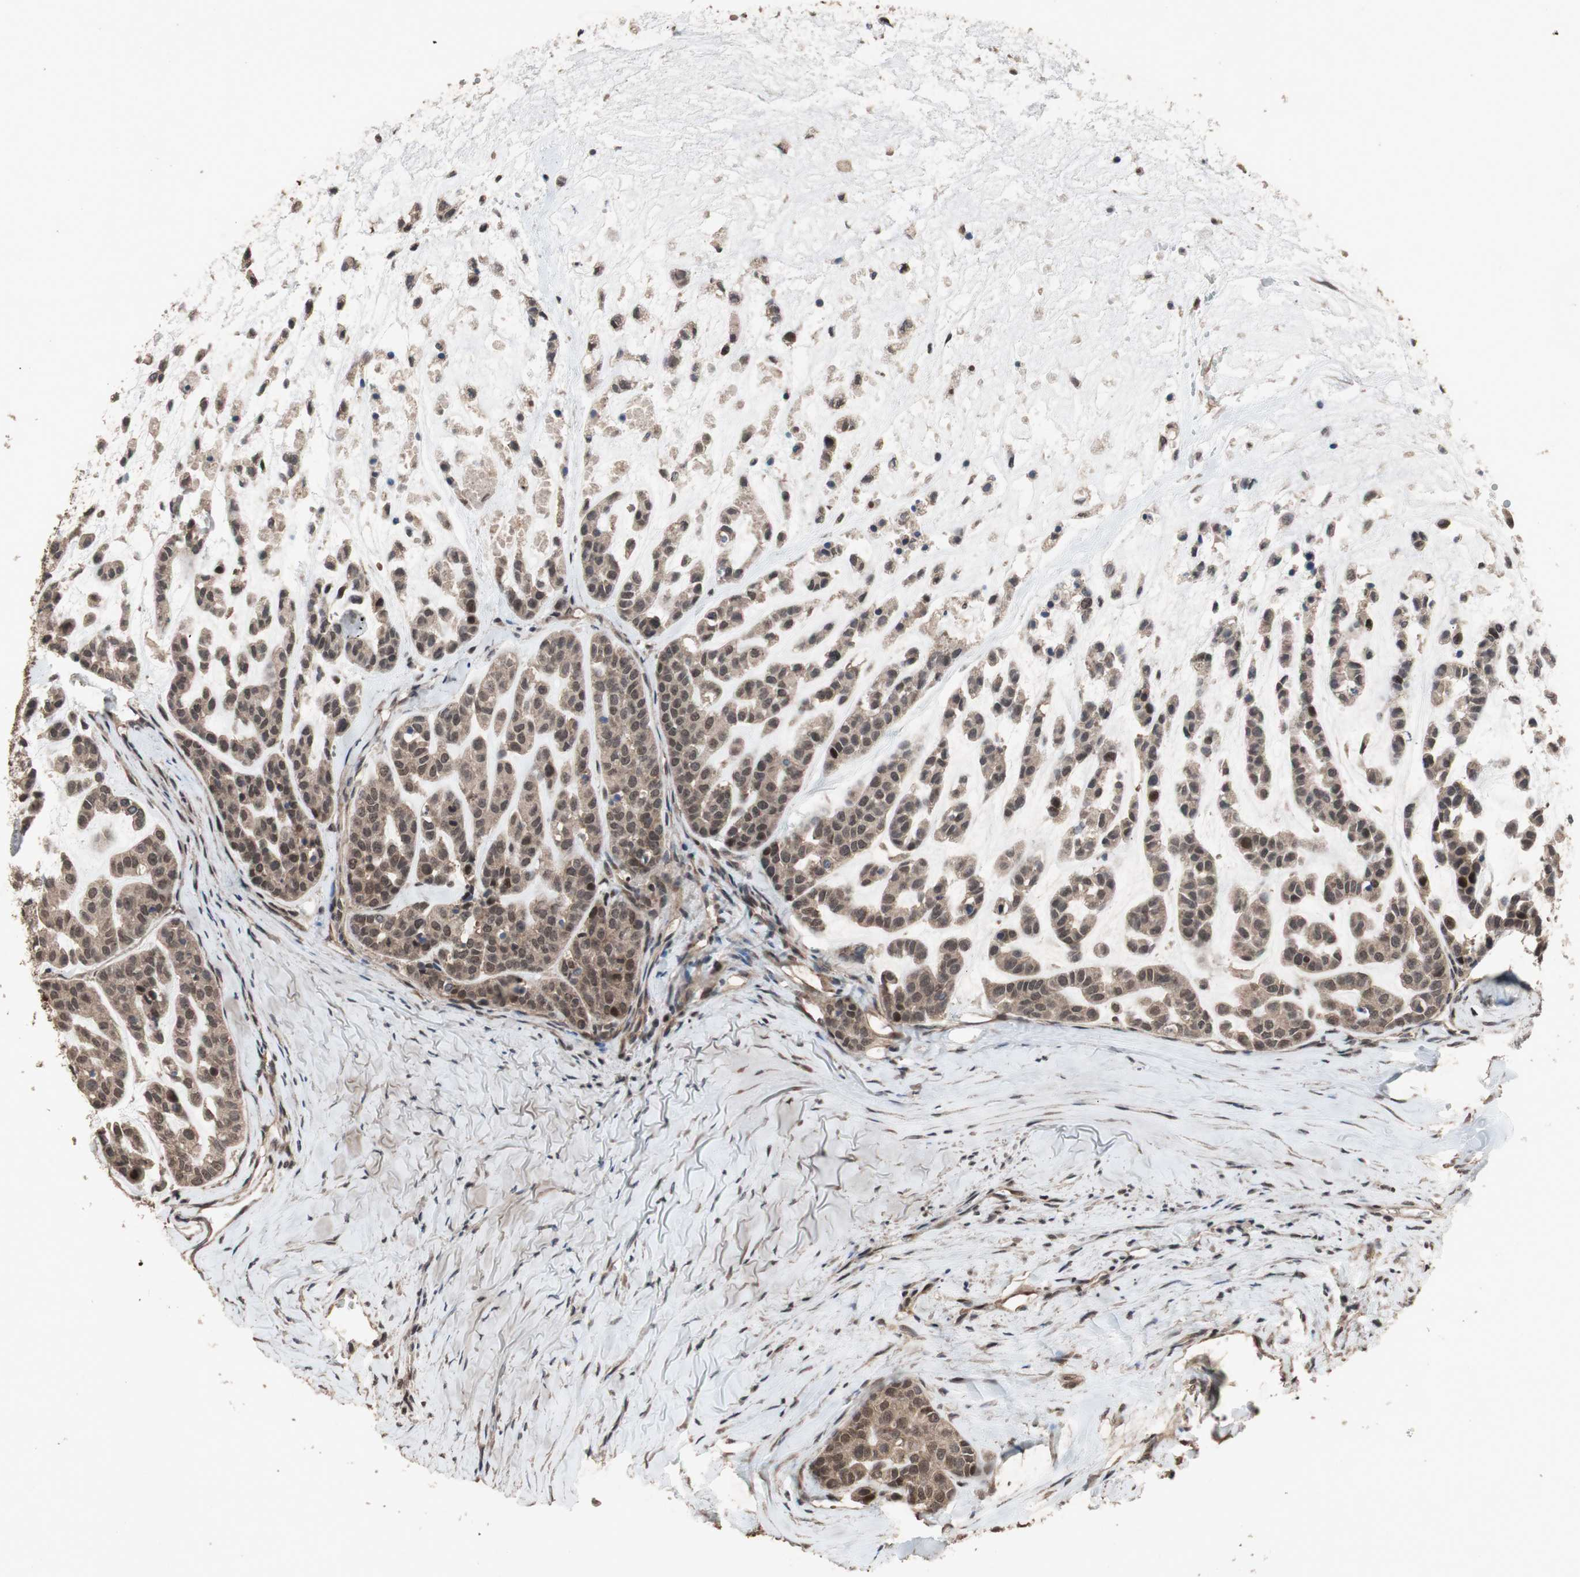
{"staining": {"intensity": "moderate", "quantity": ">75%", "location": "cytoplasmic/membranous,nuclear"}, "tissue": "head and neck cancer", "cell_type": "Tumor cells", "image_type": "cancer", "snomed": [{"axis": "morphology", "description": "Adenocarcinoma, NOS"}, {"axis": "morphology", "description": "Adenoma, NOS"}, {"axis": "topography", "description": "Head-Neck"}], "caption": "DAB immunohistochemical staining of human head and neck adenoma exhibits moderate cytoplasmic/membranous and nuclear protein positivity in about >75% of tumor cells.", "gene": "KANSL1", "patient": {"sex": "female", "age": 55}}